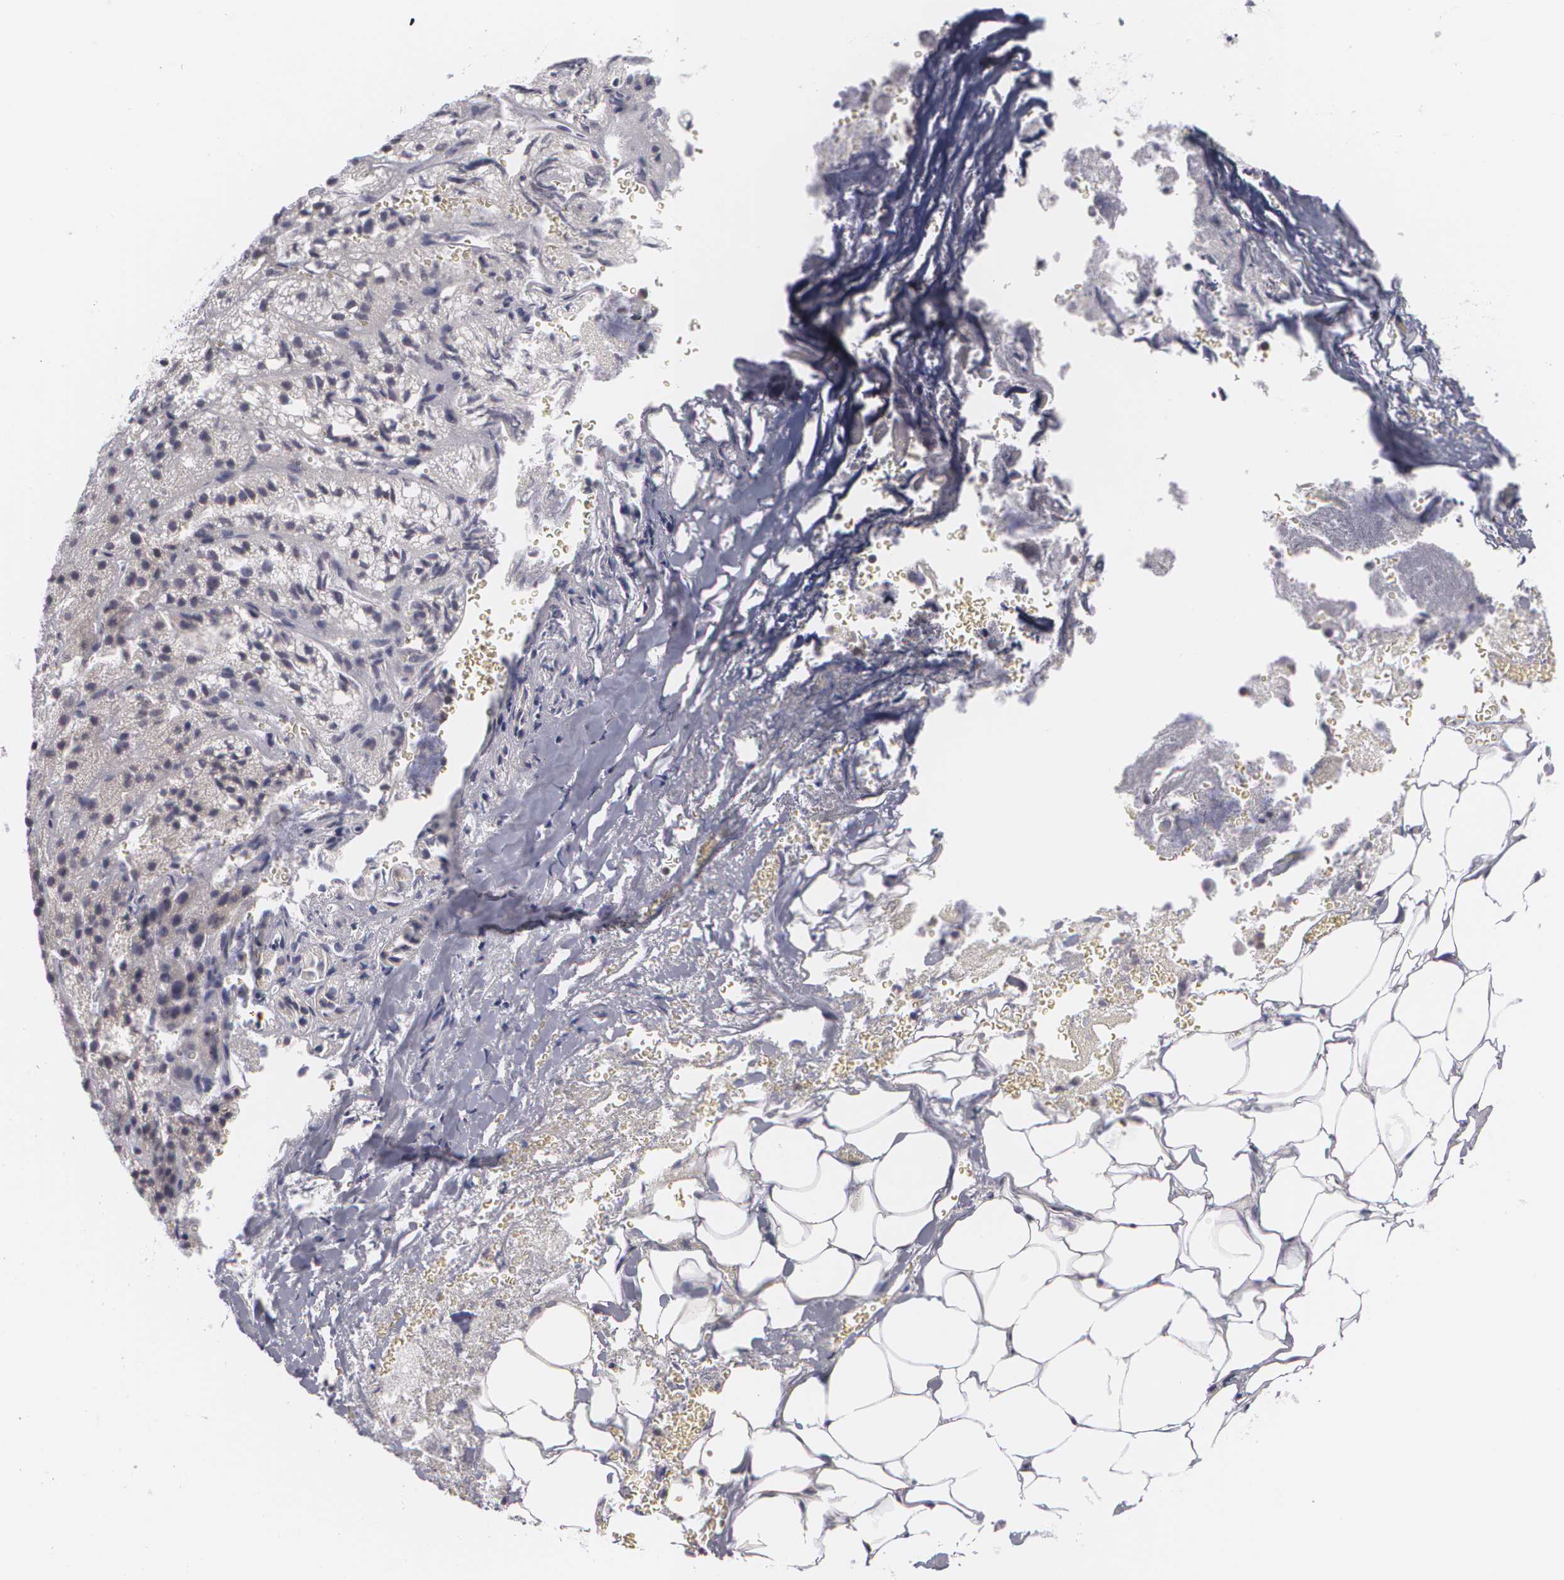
{"staining": {"intensity": "moderate", "quantity": "25%-75%", "location": "cytoplasmic/membranous"}, "tissue": "adrenal gland", "cell_type": "Glandular cells", "image_type": "normal", "snomed": [{"axis": "morphology", "description": "Normal tissue, NOS"}, {"axis": "topography", "description": "Adrenal gland"}], "caption": "Protein positivity by immunohistochemistry (IHC) reveals moderate cytoplasmic/membranous expression in approximately 25%-75% of glandular cells in unremarkable adrenal gland.", "gene": "BCL10", "patient": {"sex": "female", "age": 71}}